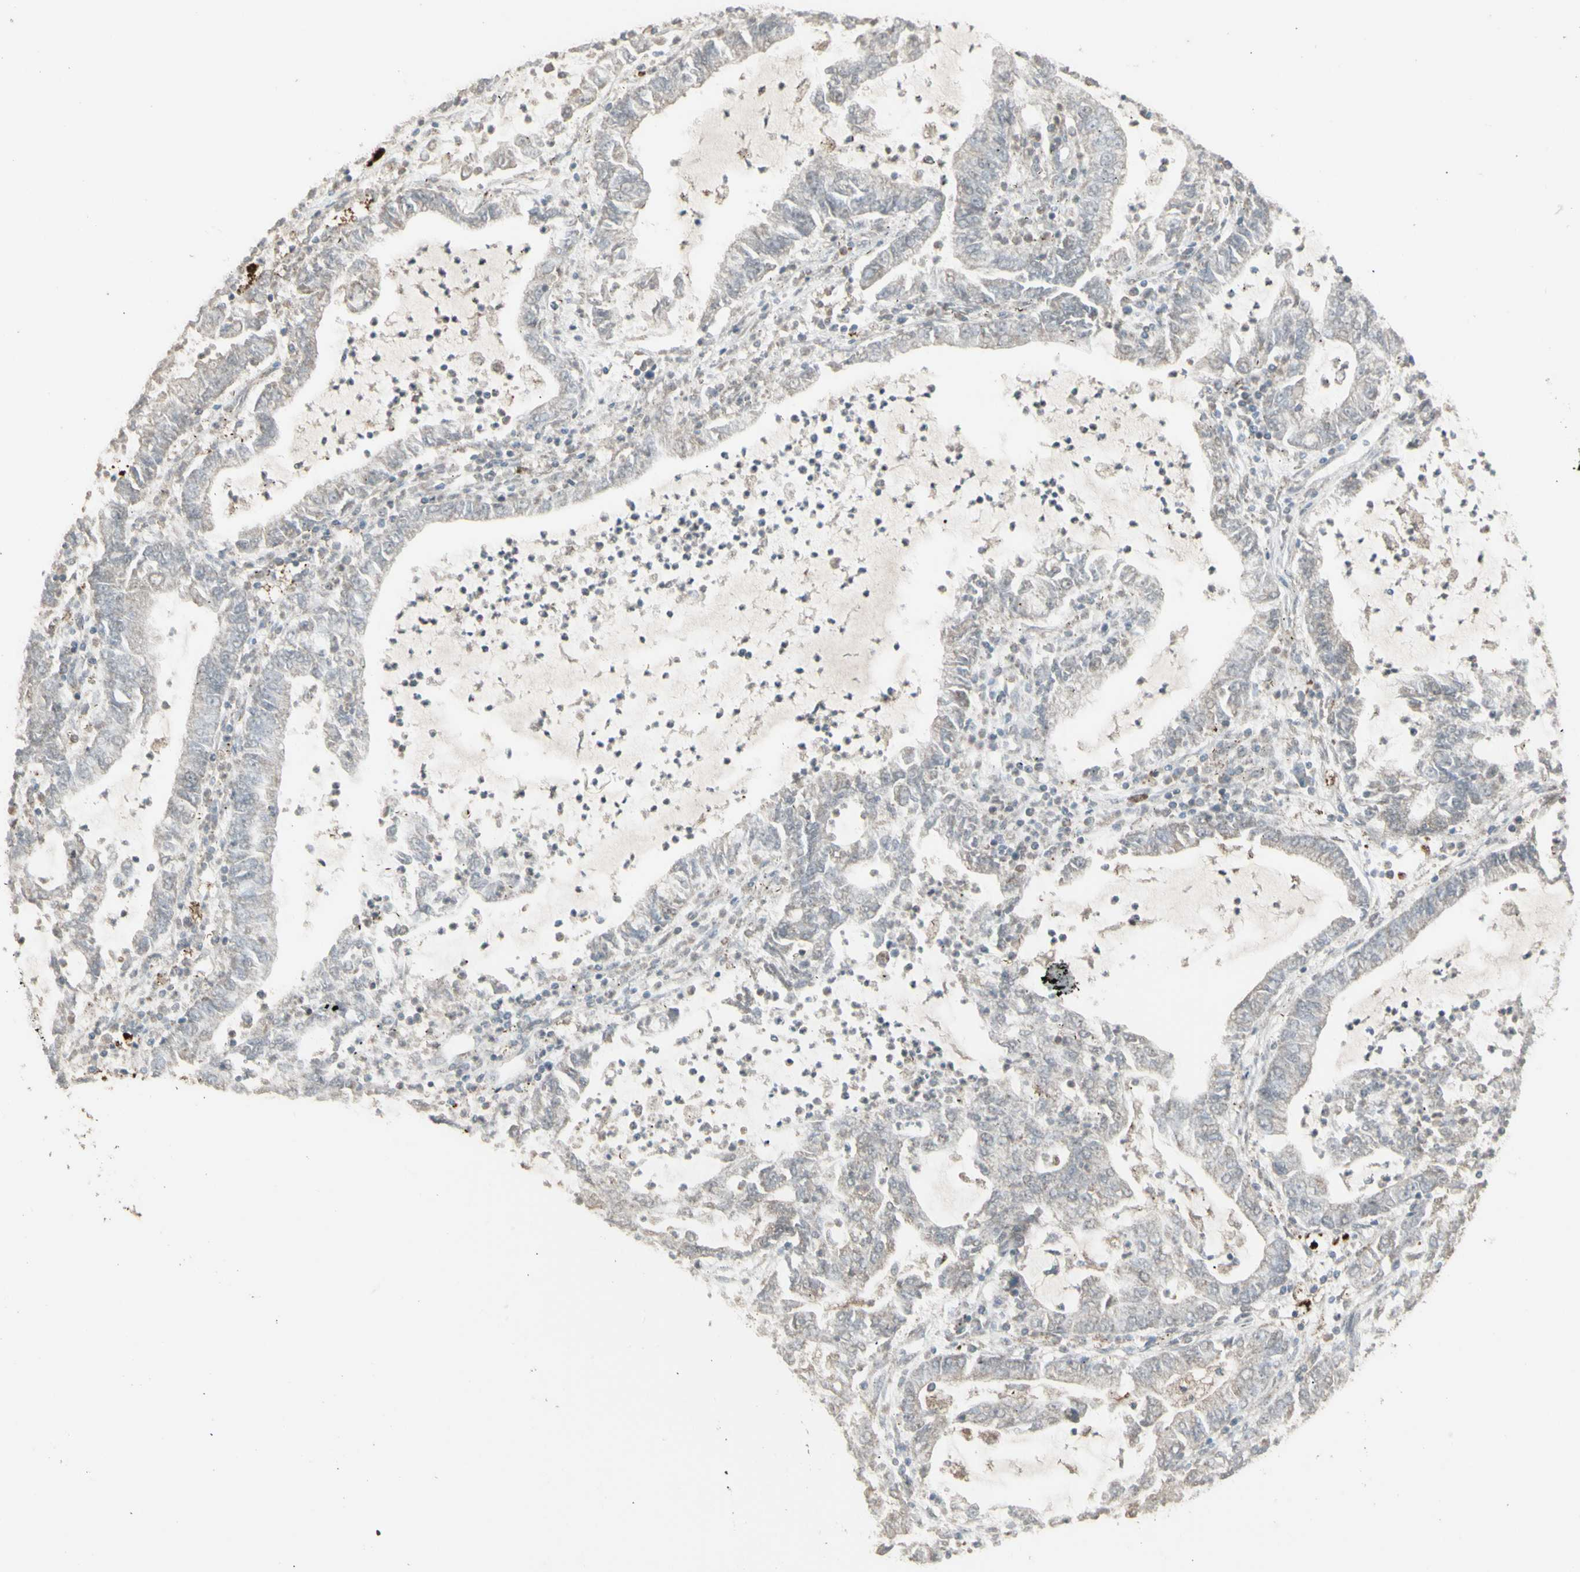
{"staining": {"intensity": "weak", "quantity": ">75%", "location": "cytoplasmic/membranous"}, "tissue": "lung cancer", "cell_type": "Tumor cells", "image_type": "cancer", "snomed": [{"axis": "morphology", "description": "Adenocarcinoma, NOS"}, {"axis": "topography", "description": "Lung"}], "caption": "IHC of lung cancer (adenocarcinoma) exhibits low levels of weak cytoplasmic/membranous expression in approximately >75% of tumor cells. The protein is stained brown, and the nuclei are stained in blue (DAB IHC with brightfield microscopy, high magnification).", "gene": "RNASEL", "patient": {"sex": "female", "age": 51}}